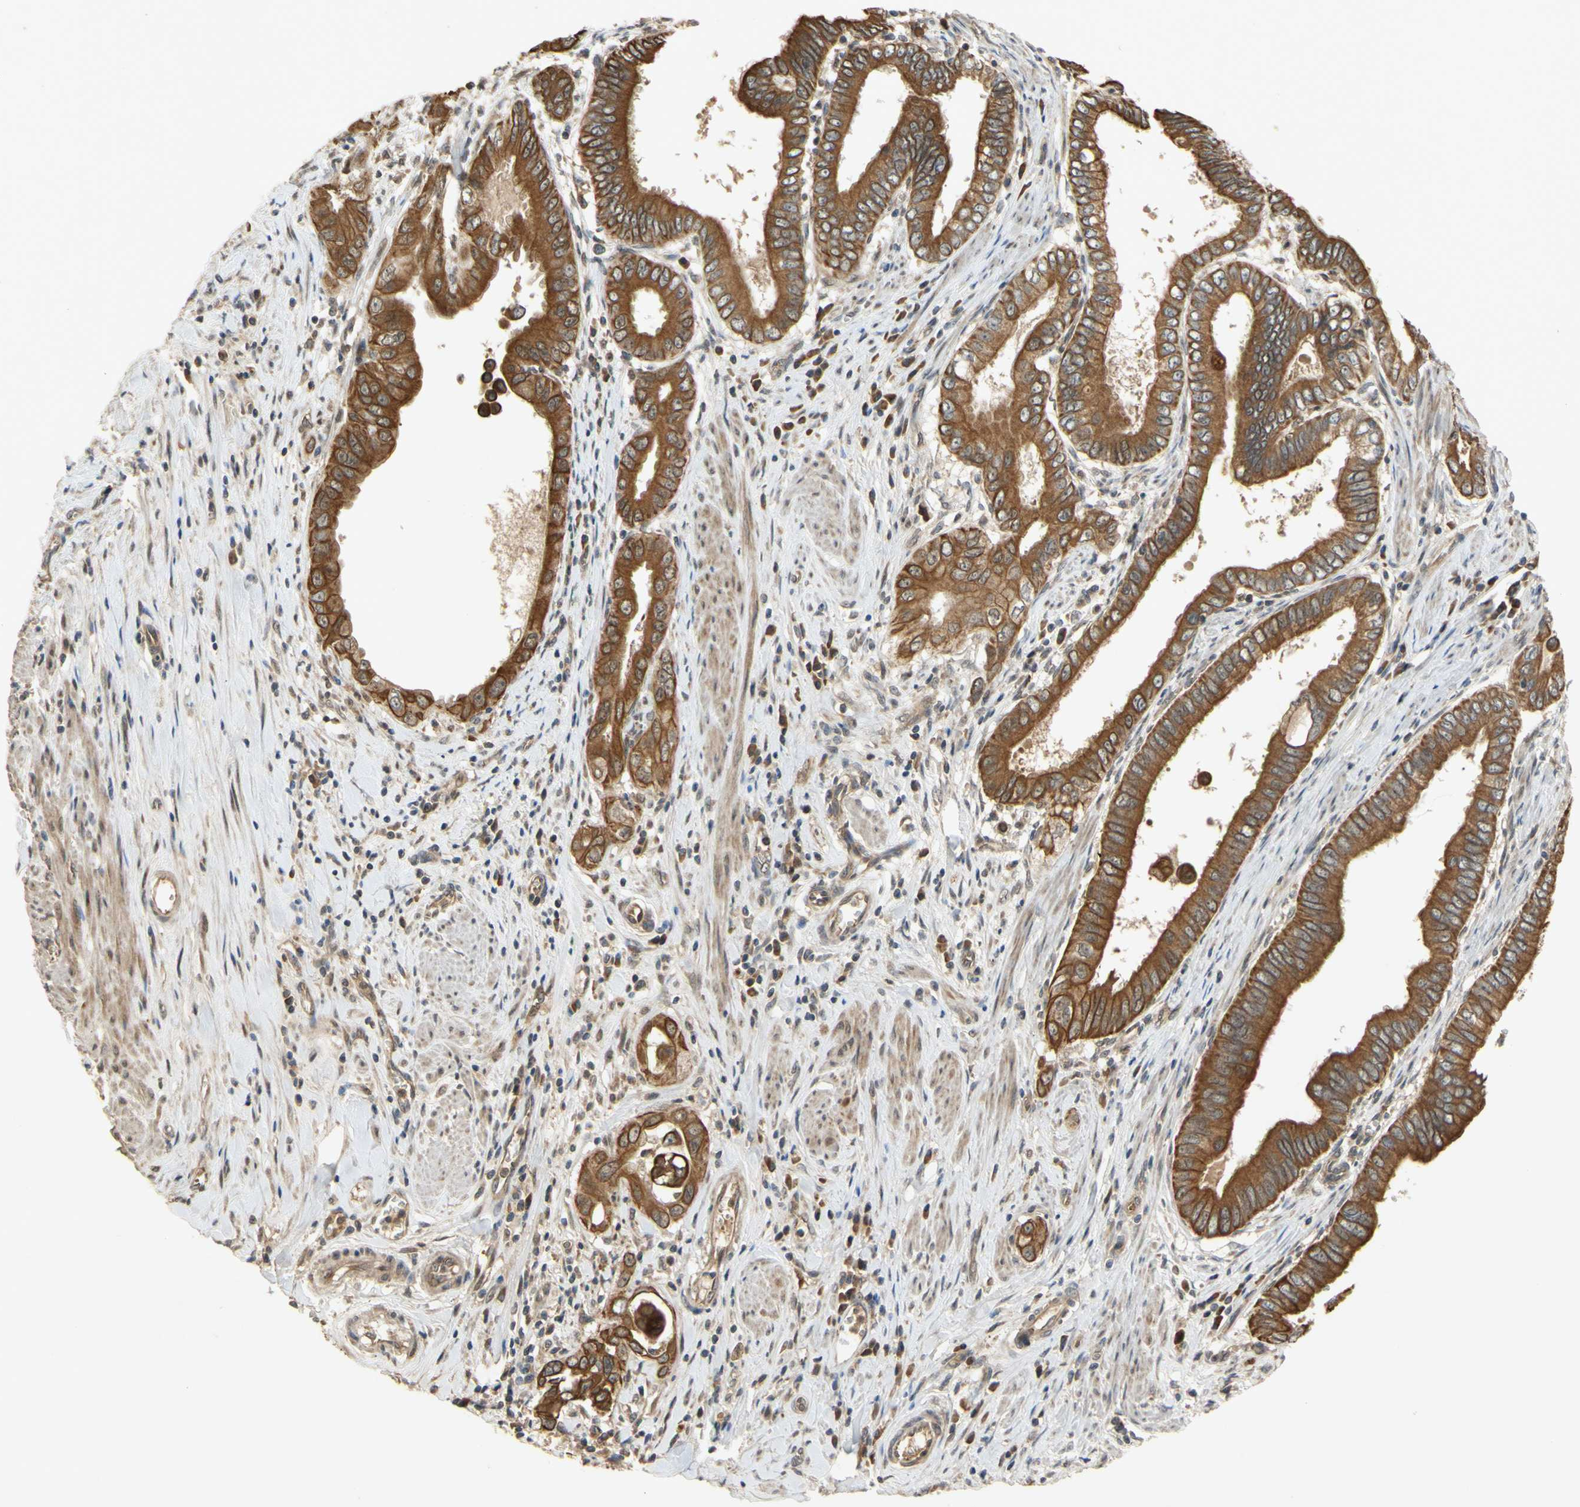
{"staining": {"intensity": "moderate", "quantity": ">75%", "location": "cytoplasmic/membranous"}, "tissue": "pancreatic cancer", "cell_type": "Tumor cells", "image_type": "cancer", "snomed": [{"axis": "morphology", "description": "Normal tissue, NOS"}, {"axis": "topography", "description": "Lymph node"}], "caption": "Approximately >75% of tumor cells in pancreatic cancer show moderate cytoplasmic/membranous protein positivity as visualized by brown immunohistochemical staining.", "gene": "PKN1", "patient": {"sex": "male", "age": 50}}